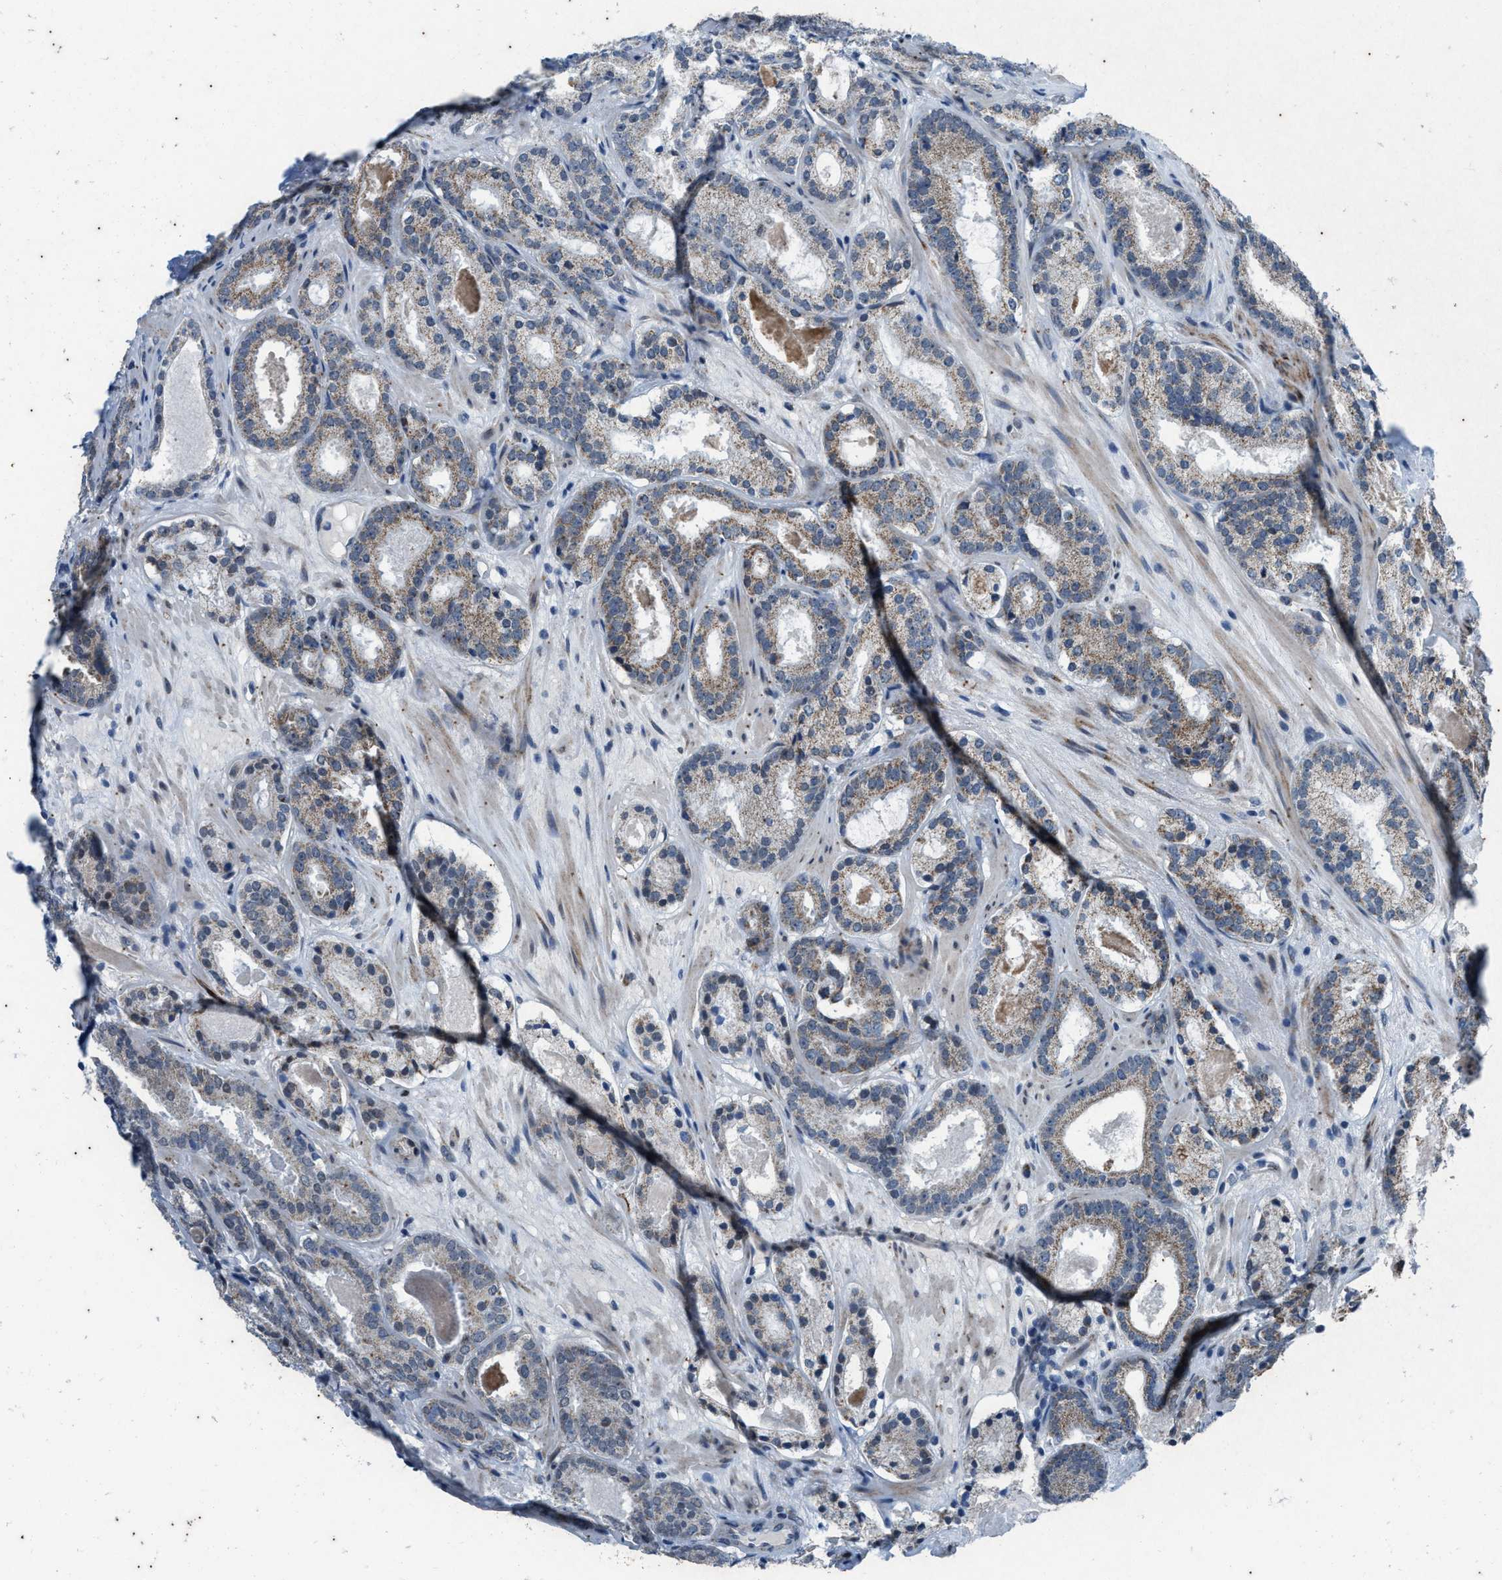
{"staining": {"intensity": "weak", "quantity": "25%-75%", "location": "cytoplasmic/membranous"}, "tissue": "prostate cancer", "cell_type": "Tumor cells", "image_type": "cancer", "snomed": [{"axis": "morphology", "description": "Adenocarcinoma, Low grade"}, {"axis": "topography", "description": "Prostate"}], "caption": "A high-resolution photomicrograph shows immunohistochemistry staining of prostate low-grade adenocarcinoma, which demonstrates weak cytoplasmic/membranous positivity in approximately 25%-75% of tumor cells.", "gene": "KIF24", "patient": {"sex": "male", "age": 69}}